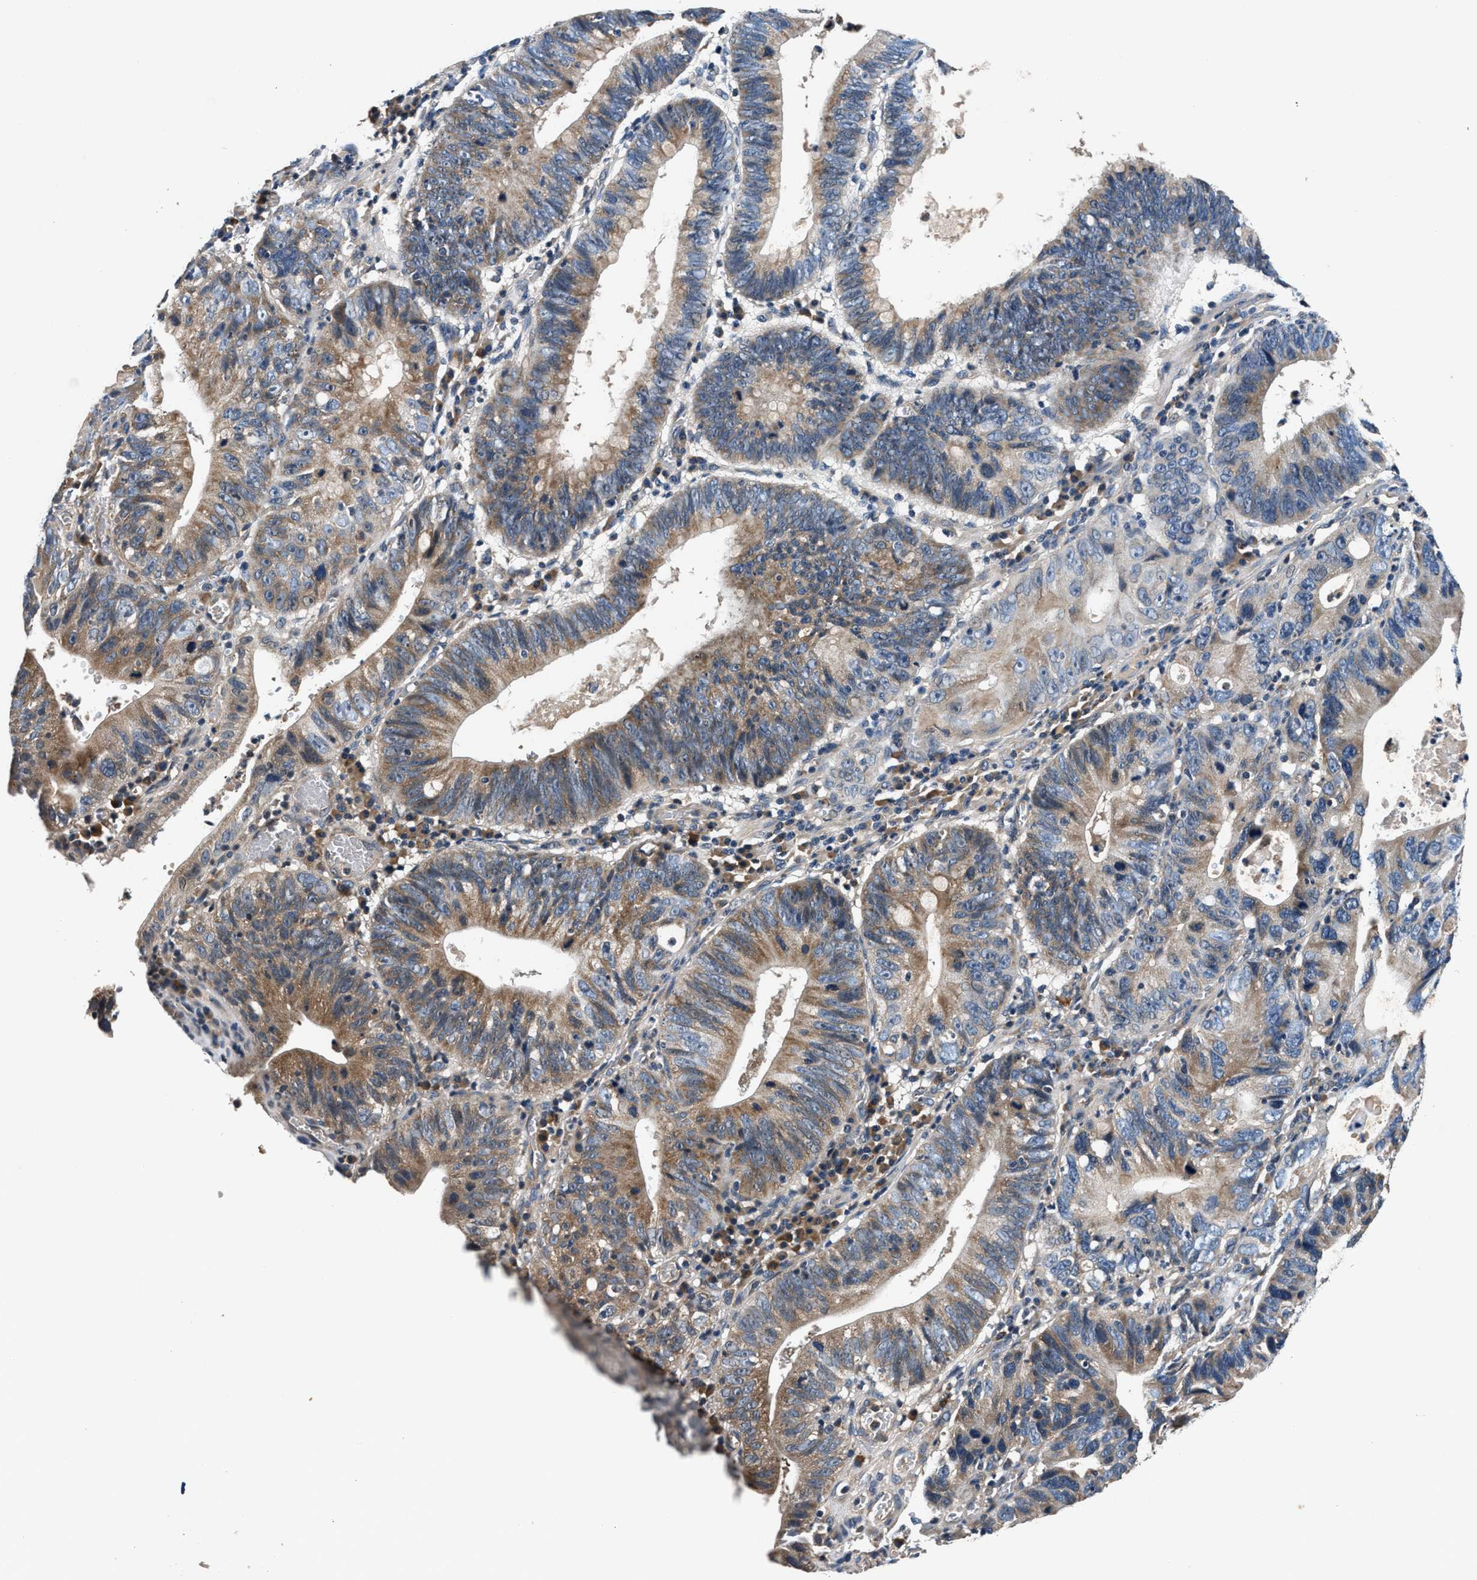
{"staining": {"intensity": "moderate", "quantity": ">75%", "location": "cytoplasmic/membranous"}, "tissue": "stomach cancer", "cell_type": "Tumor cells", "image_type": "cancer", "snomed": [{"axis": "morphology", "description": "Adenocarcinoma, NOS"}, {"axis": "topography", "description": "Stomach"}], "caption": "There is medium levels of moderate cytoplasmic/membranous staining in tumor cells of stomach cancer (adenocarcinoma), as demonstrated by immunohistochemical staining (brown color).", "gene": "IMMT", "patient": {"sex": "male", "age": 59}}